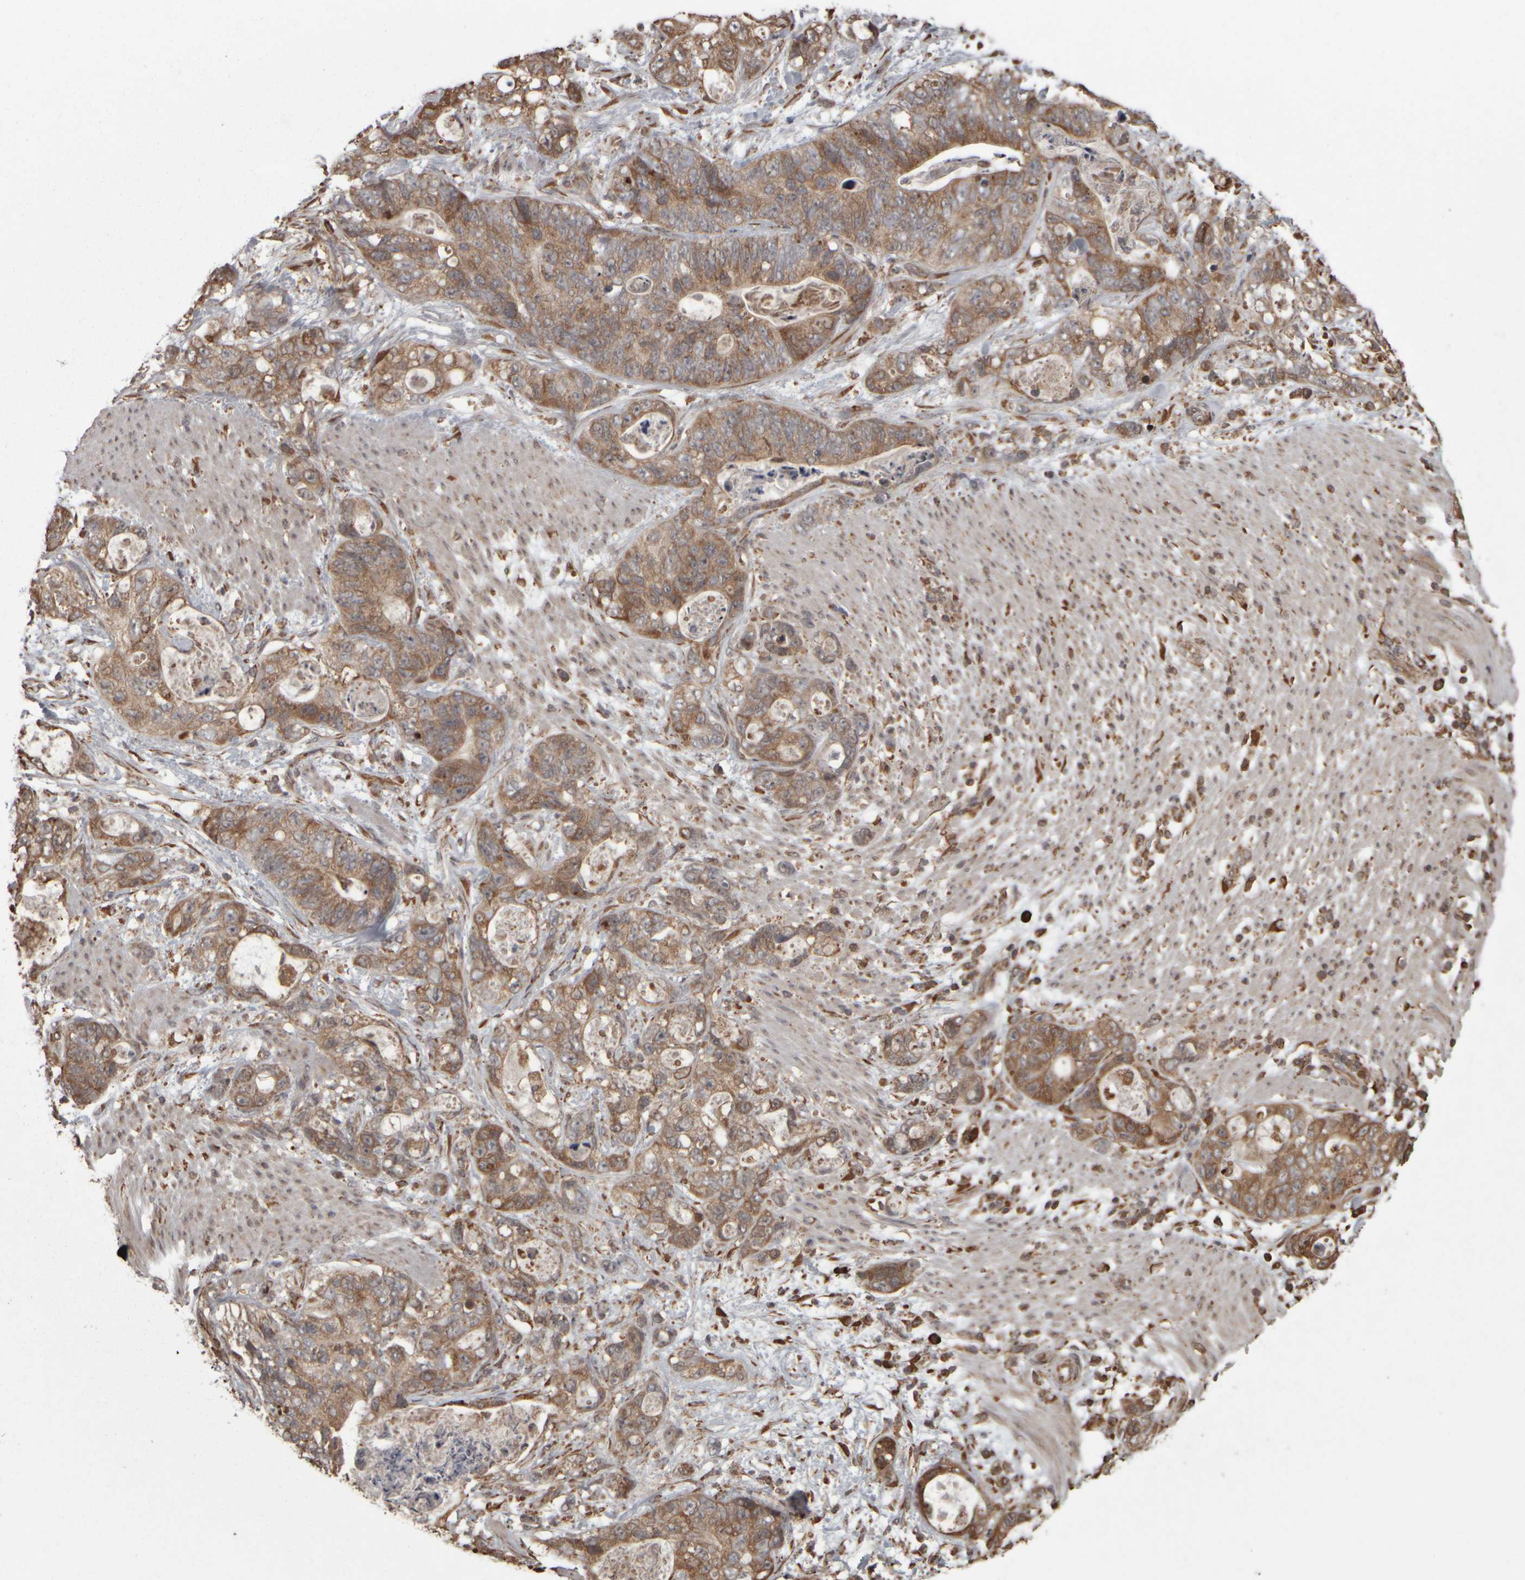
{"staining": {"intensity": "moderate", "quantity": ">75%", "location": "cytoplasmic/membranous"}, "tissue": "stomach cancer", "cell_type": "Tumor cells", "image_type": "cancer", "snomed": [{"axis": "morphology", "description": "Normal tissue, NOS"}, {"axis": "morphology", "description": "Adenocarcinoma, NOS"}, {"axis": "topography", "description": "Stomach"}], "caption": "Protein analysis of adenocarcinoma (stomach) tissue shows moderate cytoplasmic/membranous positivity in about >75% of tumor cells. Immunohistochemistry stains the protein in brown and the nuclei are stained blue.", "gene": "AGBL3", "patient": {"sex": "female", "age": 89}}